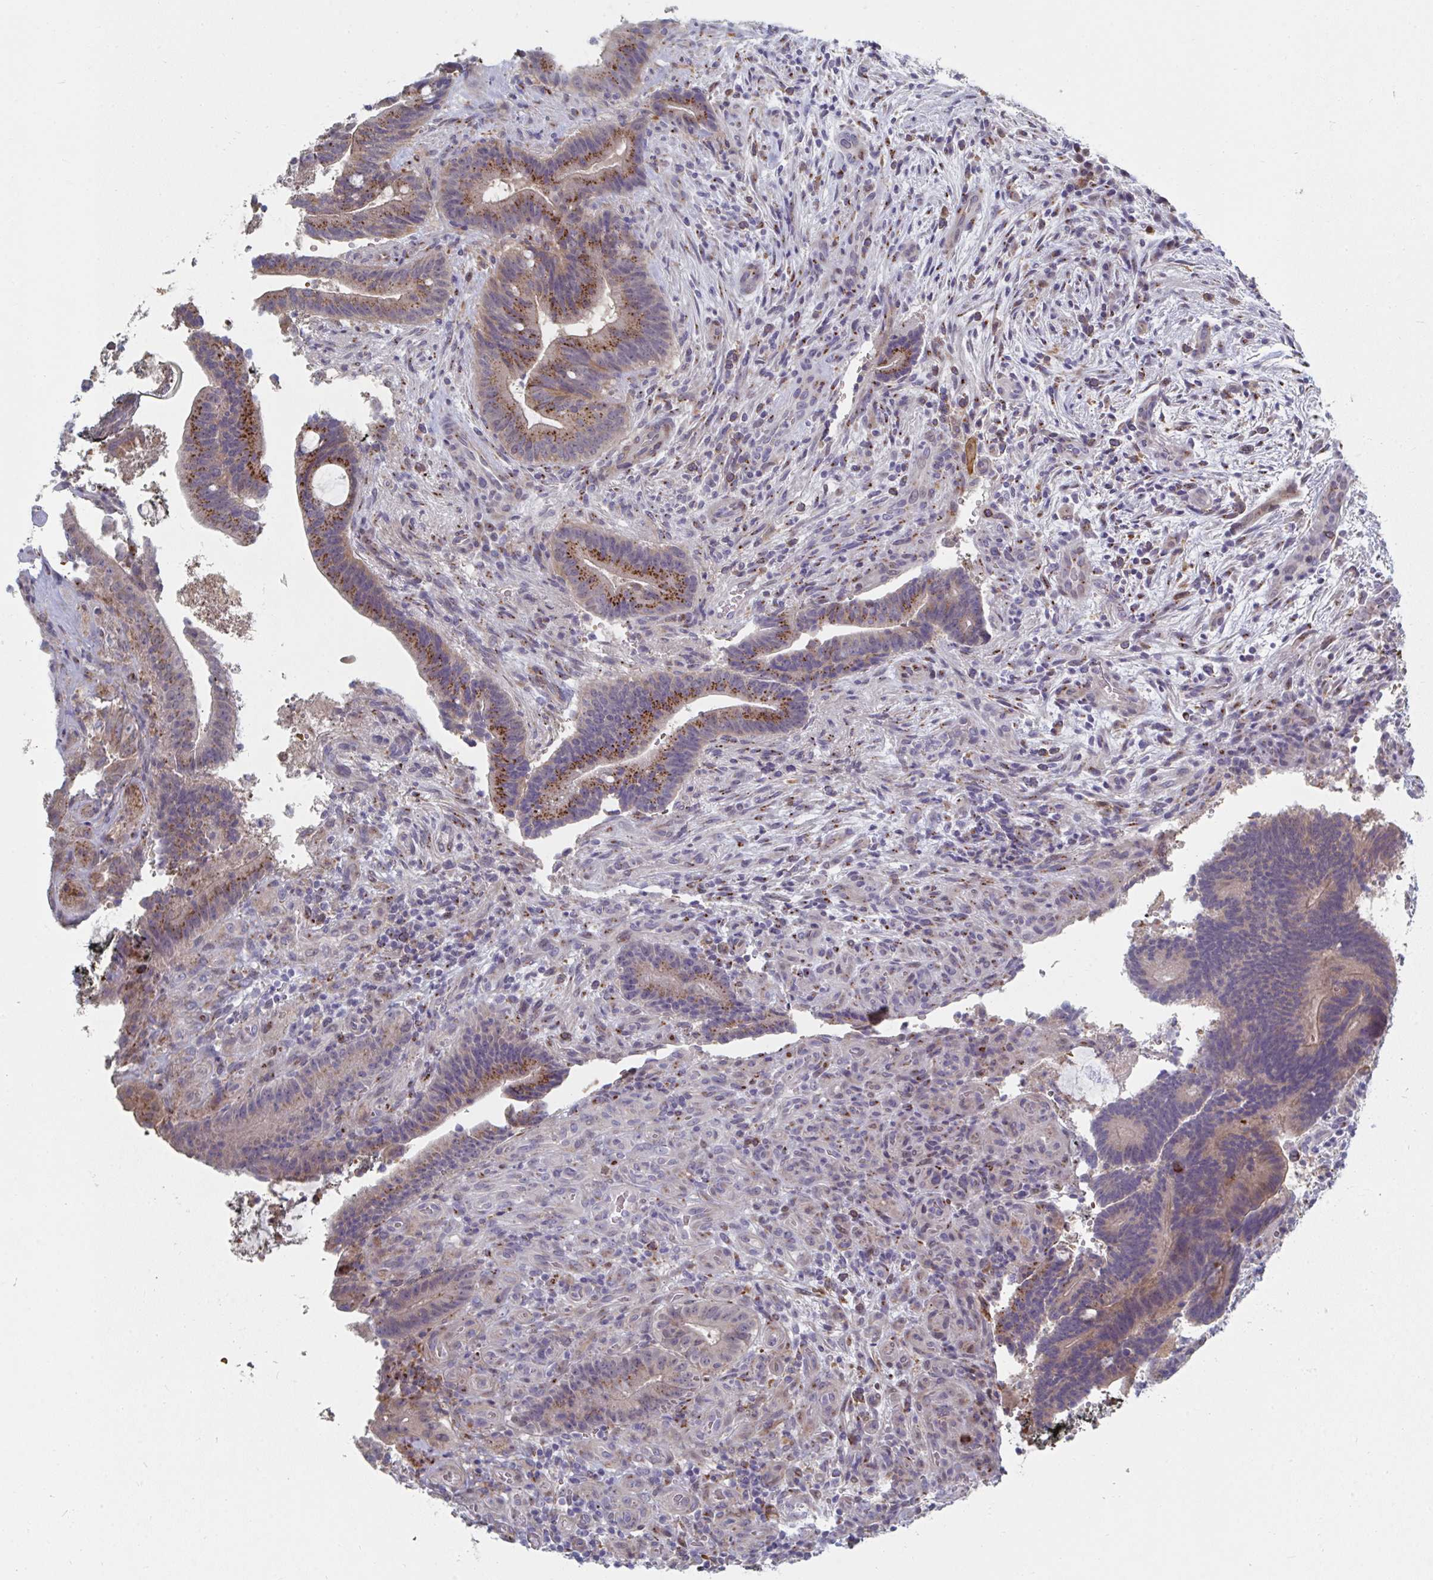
{"staining": {"intensity": "moderate", "quantity": ">75%", "location": "cytoplasmic/membranous"}, "tissue": "colorectal cancer", "cell_type": "Tumor cells", "image_type": "cancer", "snomed": [{"axis": "morphology", "description": "Adenocarcinoma, NOS"}, {"axis": "topography", "description": "Colon"}], "caption": "Moderate cytoplasmic/membranous staining for a protein is seen in about >75% of tumor cells of colorectal cancer using immunohistochemistry (IHC).", "gene": "PSMG1", "patient": {"sex": "female", "age": 43}}